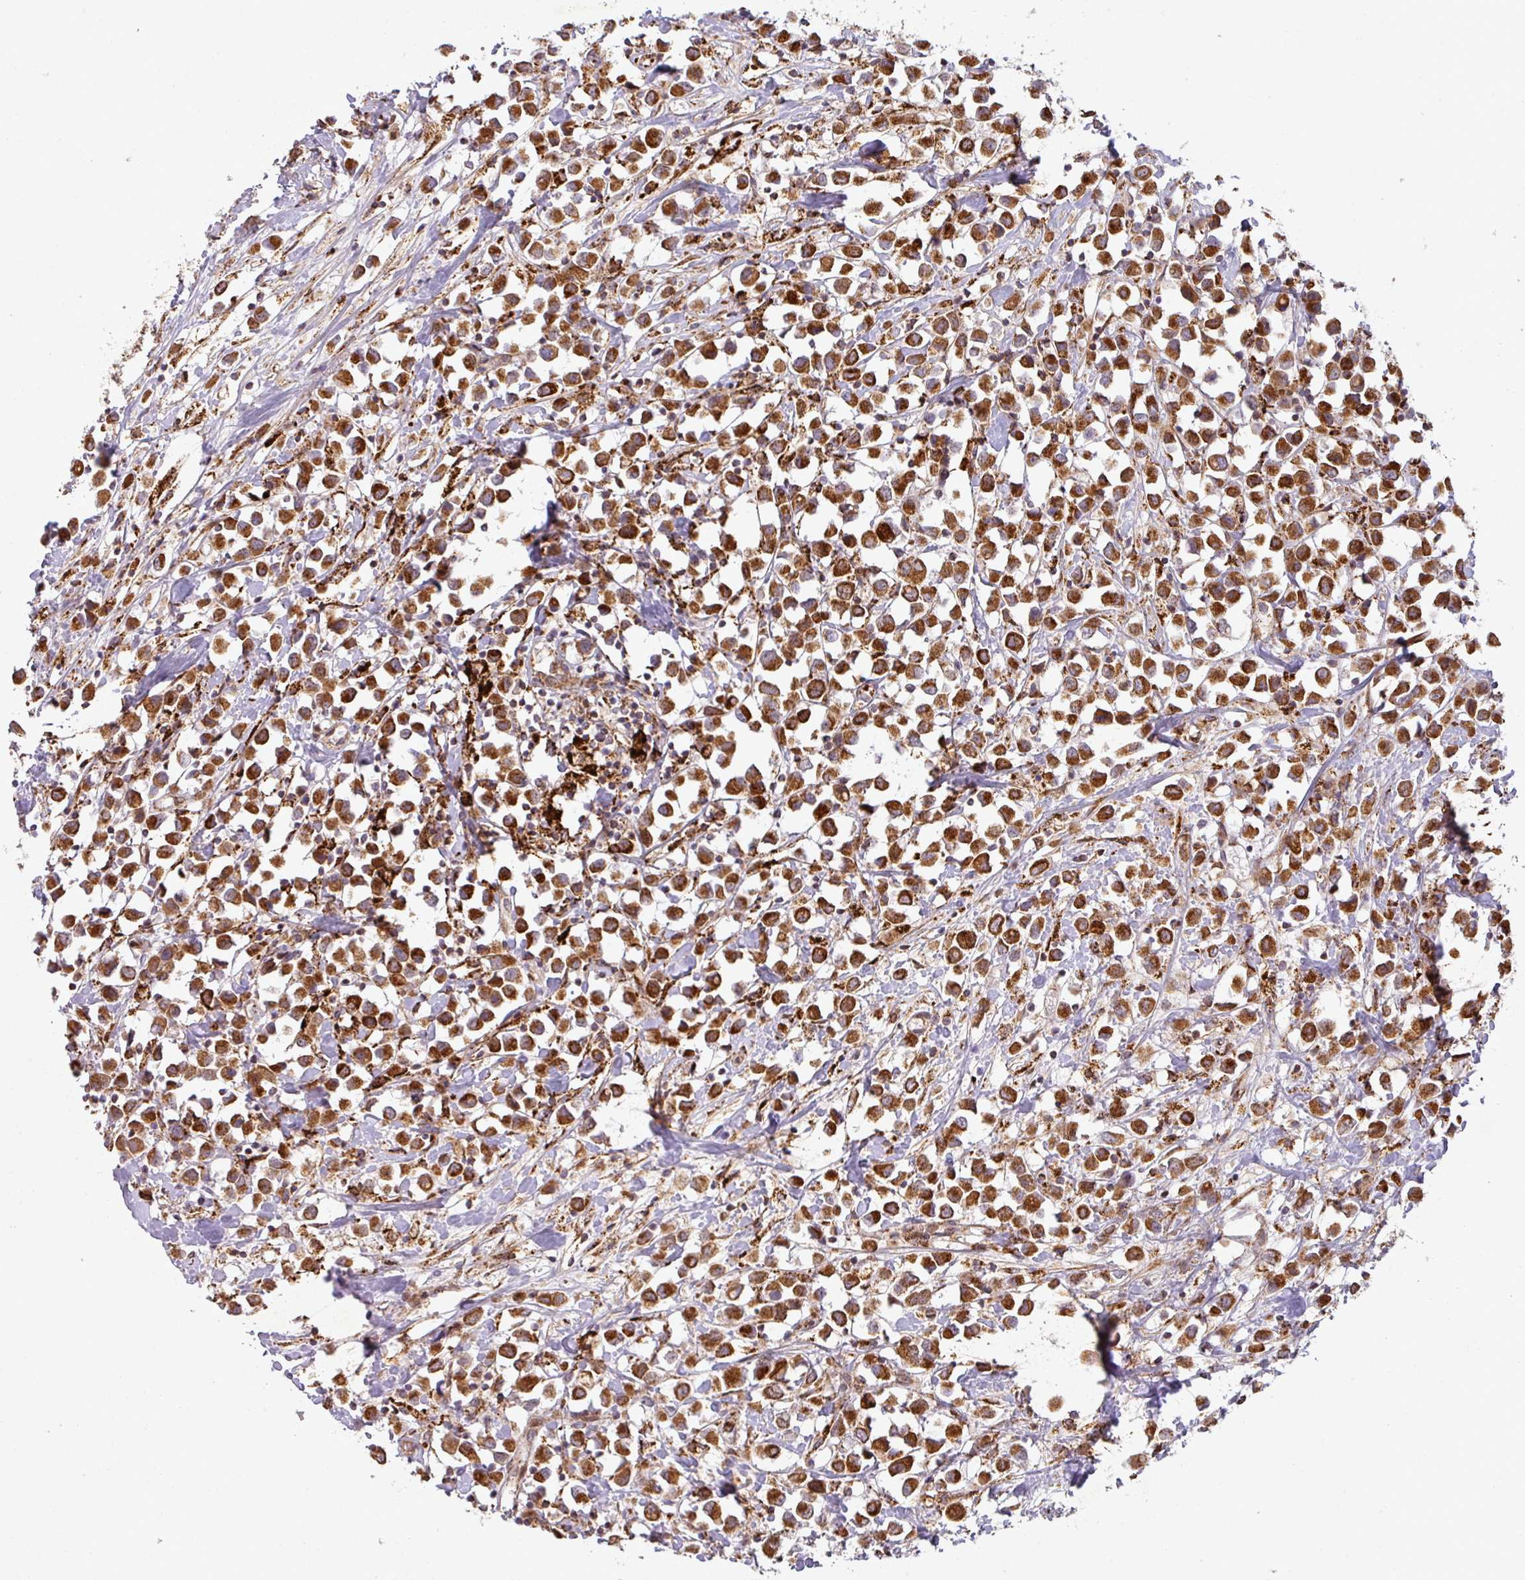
{"staining": {"intensity": "strong", "quantity": ">75%", "location": "cytoplasmic/membranous"}, "tissue": "breast cancer", "cell_type": "Tumor cells", "image_type": "cancer", "snomed": [{"axis": "morphology", "description": "Duct carcinoma"}, {"axis": "topography", "description": "Breast"}], "caption": "High-magnification brightfield microscopy of intraductal carcinoma (breast) stained with DAB (brown) and counterstained with hematoxylin (blue). tumor cells exhibit strong cytoplasmic/membranous staining is identified in about>75% of cells.", "gene": "GPD2", "patient": {"sex": "female", "age": 61}}